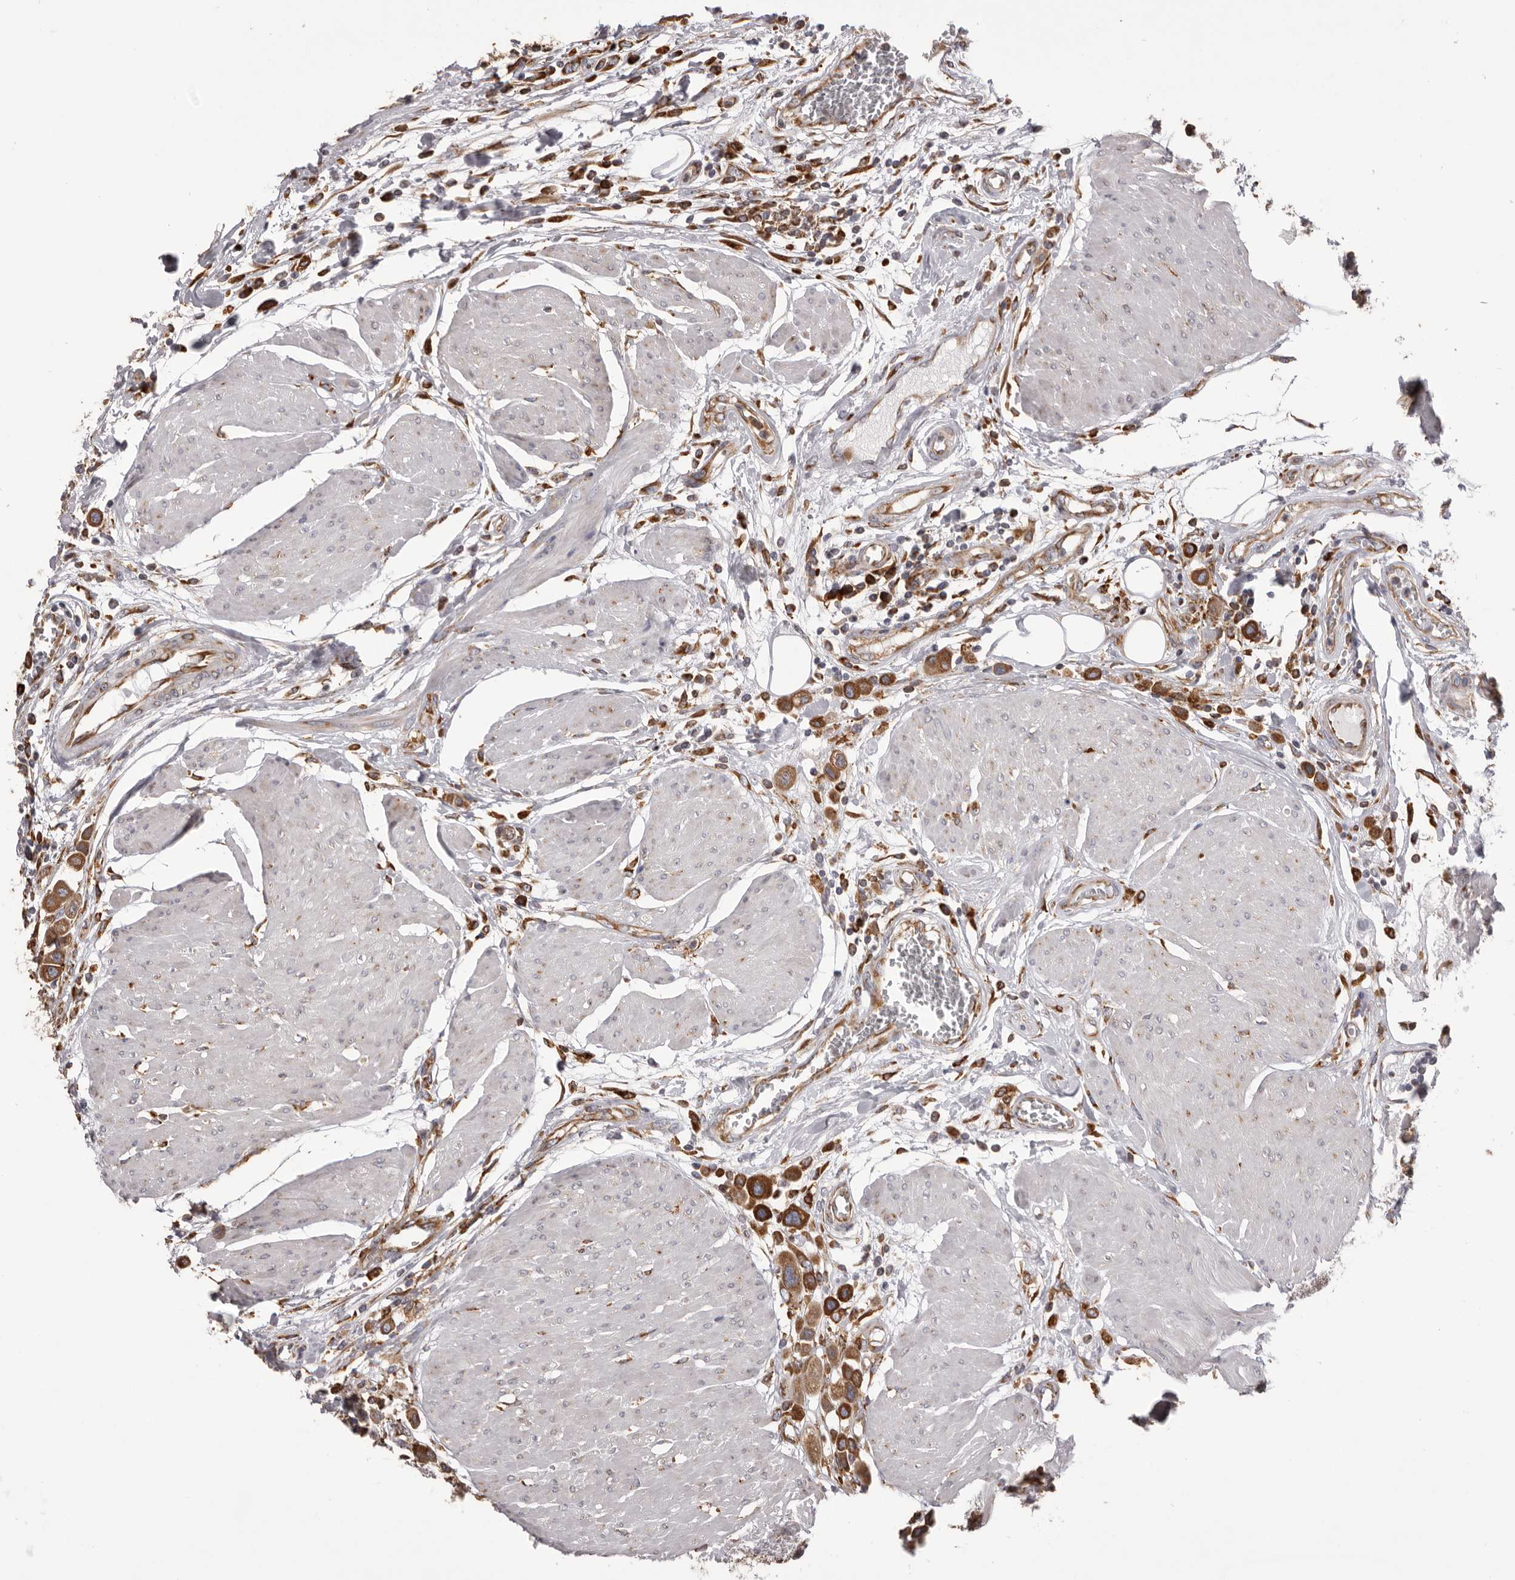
{"staining": {"intensity": "strong", "quantity": ">75%", "location": "cytoplasmic/membranous"}, "tissue": "urothelial cancer", "cell_type": "Tumor cells", "image_type": "cancer", "snomed": [{"axis": "morphology", "description": "Urothelial carcinoma, High grade"}, {"axis": "topography", "description": "Urinary bladder"}], "caption": "DAB (3,3'-diaminobenzidine) immunohistochemical staining of human urothelial cancer displays strong cytoplasmic/membranous protein staining in about >75% of tumor cells. The staining was performed using DAB, with brown indicating positive protein expression. Nuclei are stained blue with hematoxylin.", "gene": "QRSL1", "patient": {"sex": "male", "age": 50}}